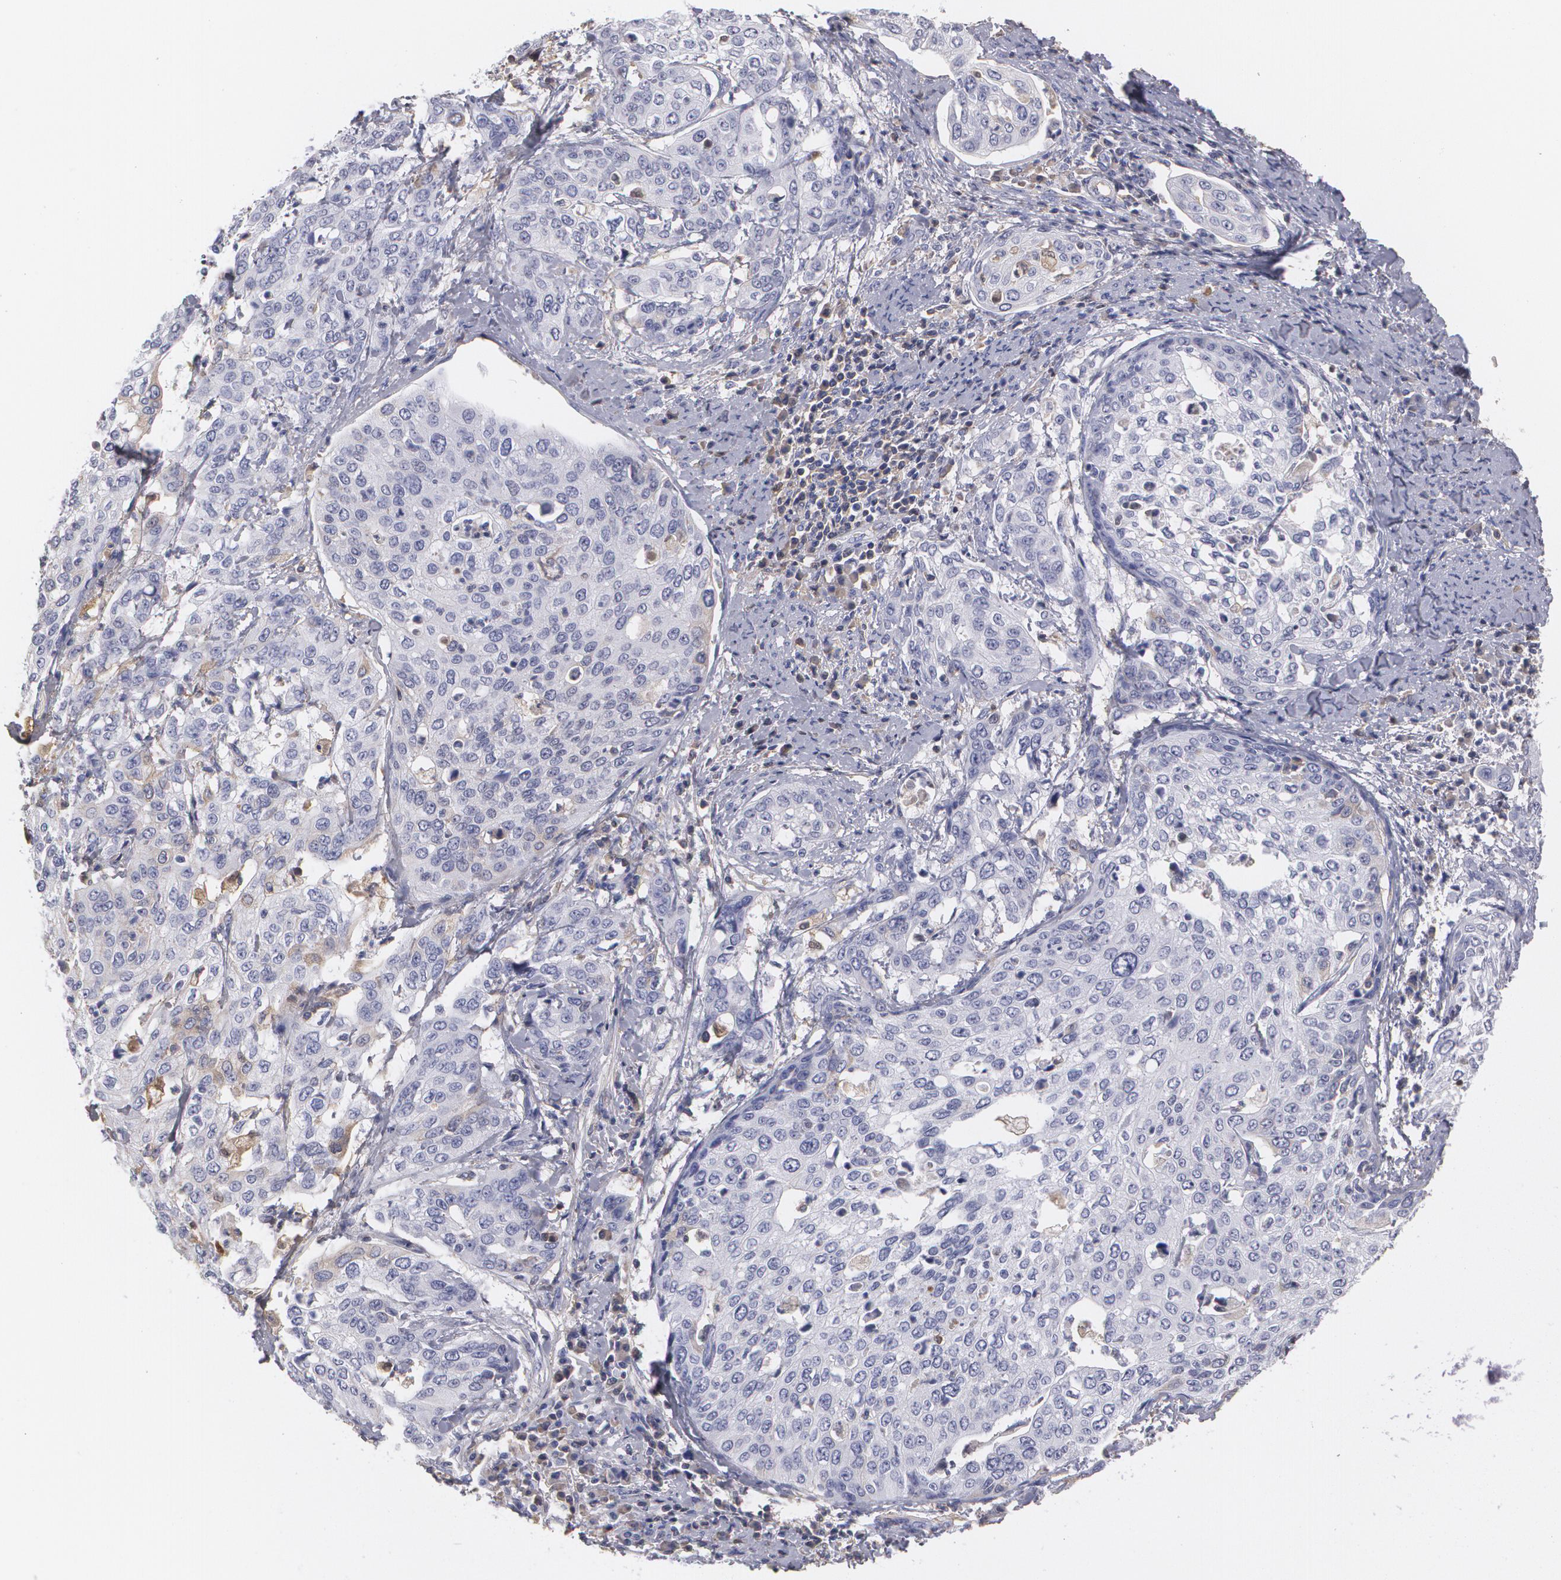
{"staining": {"intensity": "negative", "quantity": "none", "location": "none"}, "tissue": "cervical cancer", "cell_type": "Tumor cells", "image_type": "cancer", "snomed": [{"axis": "morphology", "description": "Squamous cell carcinoma, NOS"}, {"axis": "topography", "description": "Cervix"}], "caption": "An immunohistochemistry (IHC) histopathology image of squamous cell carcinoma (cervical) is shown. There is no staining in tumor cells of squamous cell carcinoma (cervical). Nuclei are stained in blue.", "gene": "SERPINA1", "patient": {"sex": "female", "age": 41}}